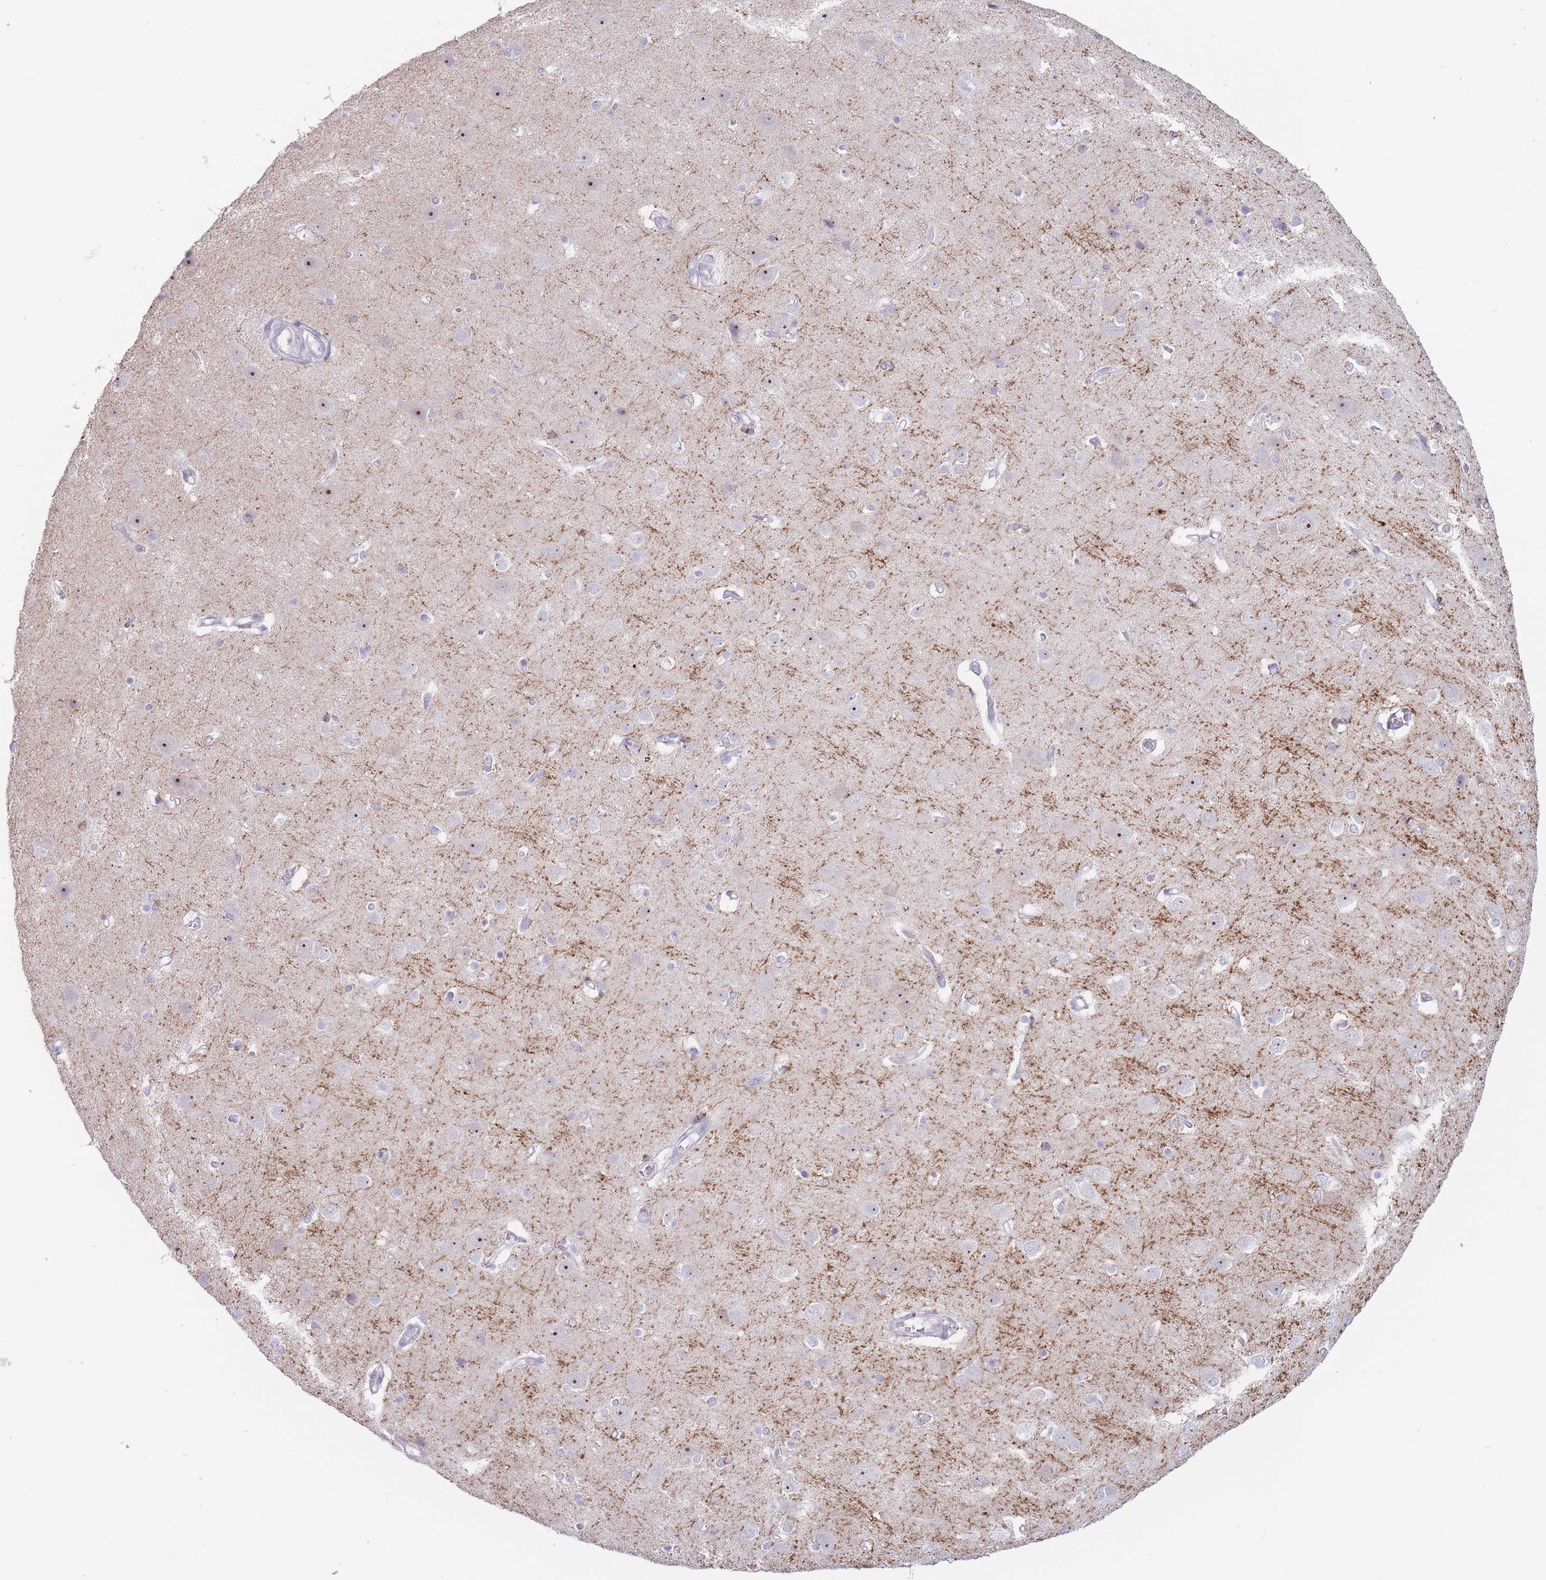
{"staining": {"intensity": "negative", "quantity": "none", "location": "none"}, "tissue": "cerebral cortex", "cell_type": "Endothelial cells", "image_type": "normal", "snomed": [{"axis": "morphology", "description": "Normal tissue, NOS"}, {"axis": "topography", "description": "Cerebral cortex"}], "caption": "Micrograph shows no significant protein positivity in endothelial cells of benign cerebral cortex.", "gene": "PNMA3", "patient": {"sex": "male", "age": 37}}